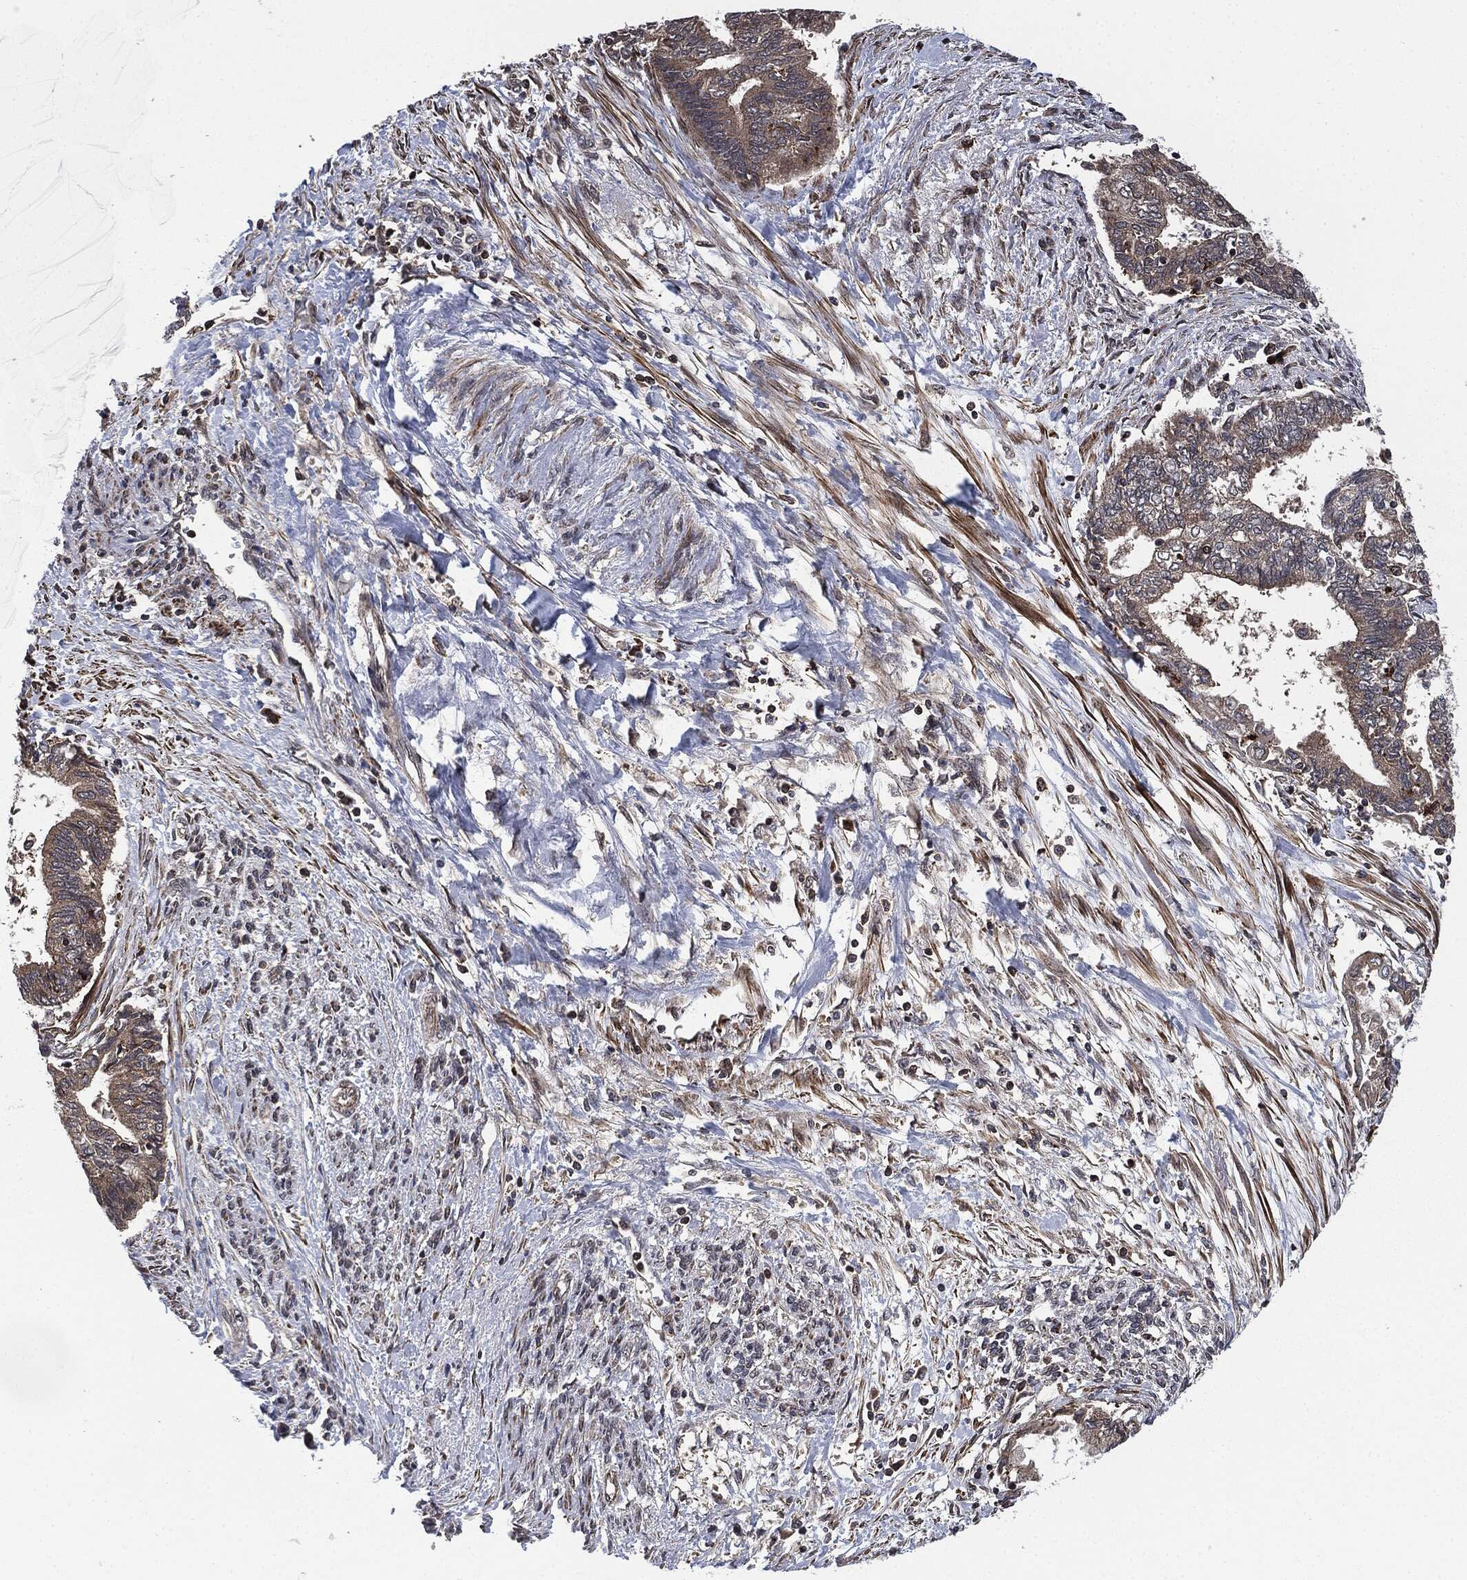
{"staining": {"intensity": "weak", "quantity": "<25%", "location": "cytoplasmic/membranous"}, "tissue": "endometrial cancer", "cell_type": "Tumor cells", "image_type": "cancer", "snomed": [{"axis": "morphology", "description": "Adenocarcinoma, NOS"}, {"axis": "topography", "description": "Endometrium"}], "caption": "Tumor cells show no significant expression in endometrial adenocarcinoma.", "gene": "UBR1", "patient": {"sex": "female", "age": 65}}